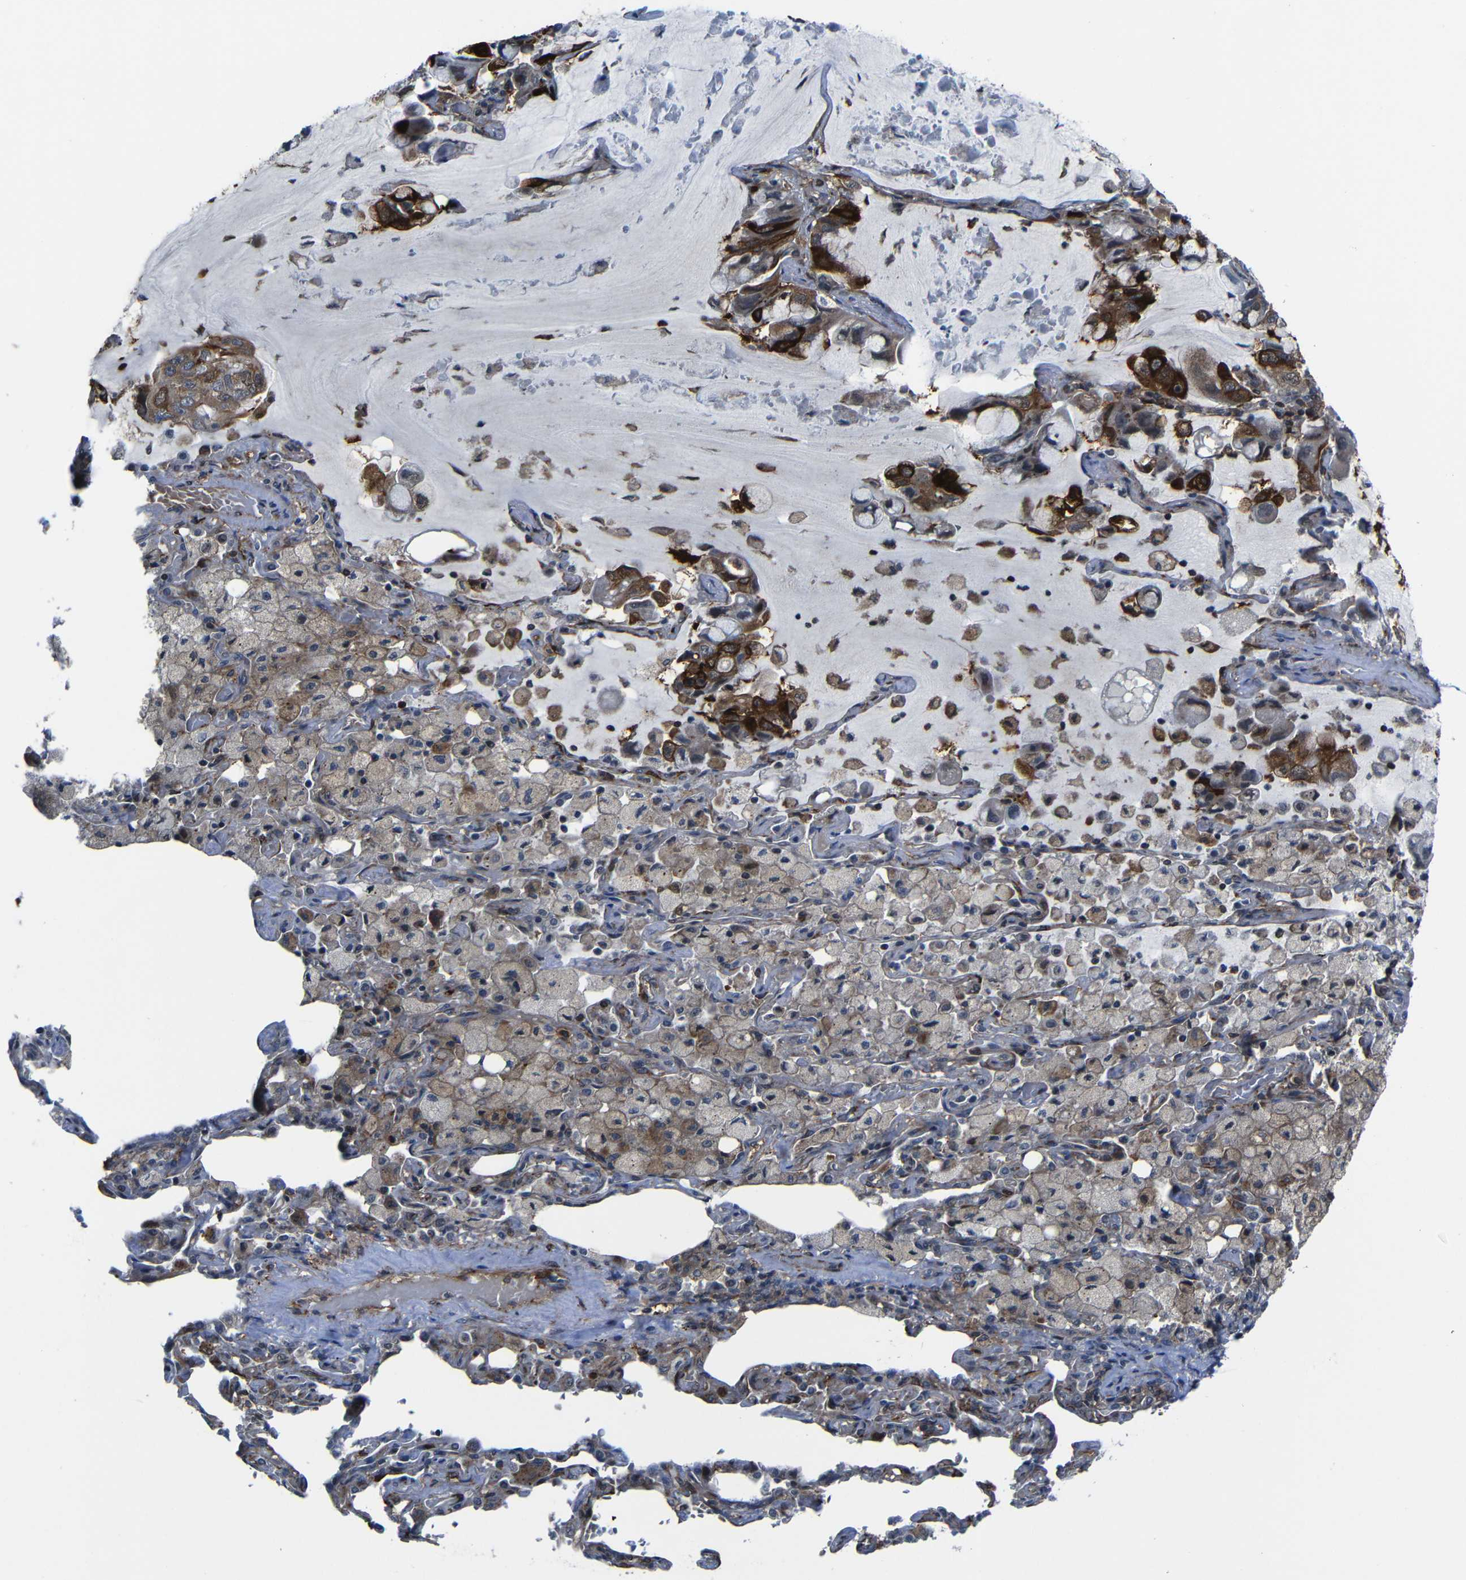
{"staining": {"intensity": "moderate", "quantity": ">75%", "location": "cytoplasmic/membranous"}, "tissue": "lung cancer", "cell_type": "Tumor cells", "image_type": "cancer", "snomed": [{"axis": "morphology", "description": "Adenocarcinoma, NOS"}, {"axis": "topography", "description": "Lung"}], "caption": "Lung adenocarcinoma stained with immunohistochemistry displays moderate cytoplasmic/membranous expression in about >75% of tumor cells.", "gene": "KIAA0513", "patient": {"sex": "male", "age": 64}}